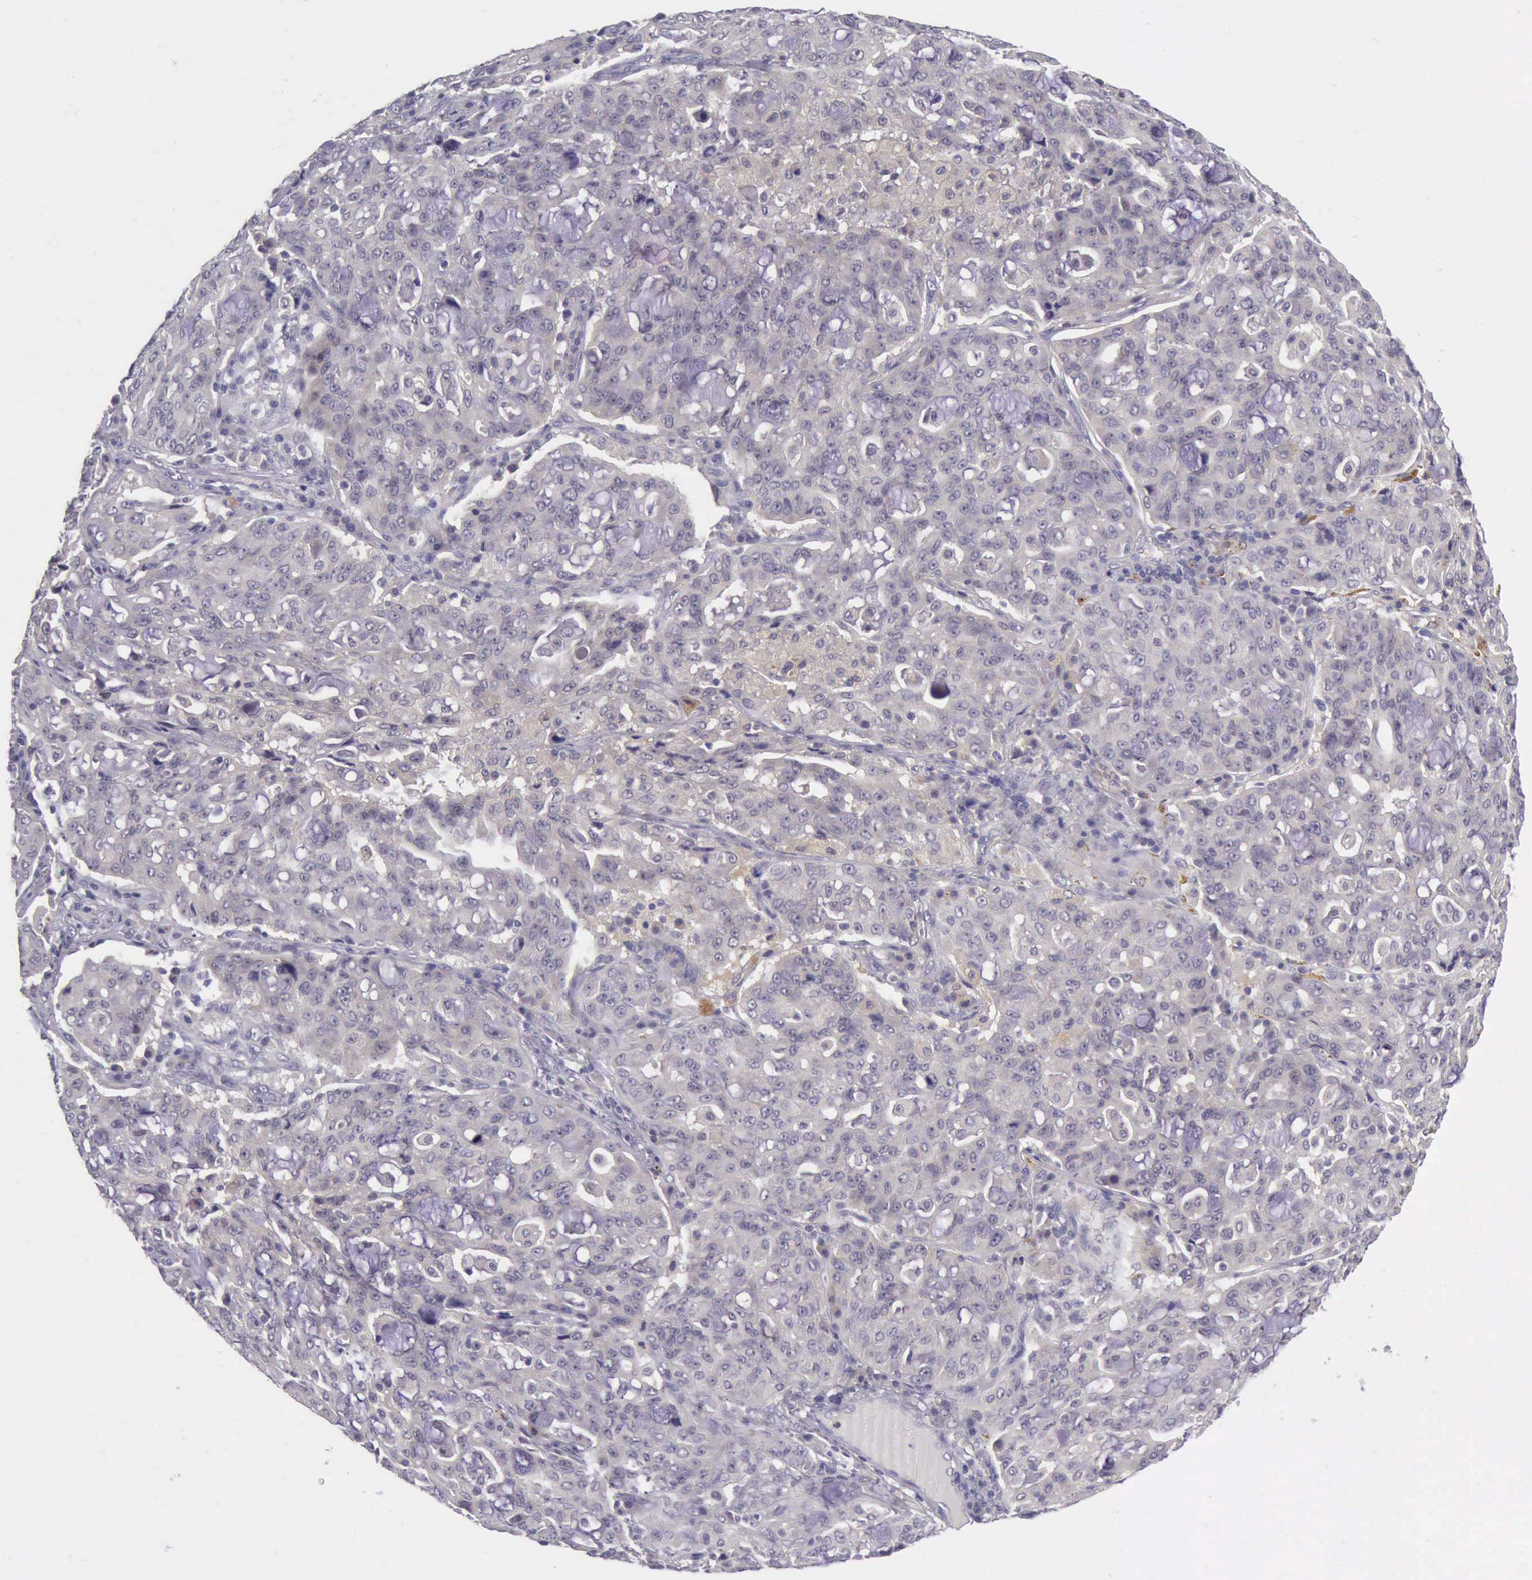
{"staining": {"intensity": "weak", "quantity": ">75%", "location": "cytoplasmic/membranous"}, "tissue": "lung cancer", "cell_type": "Tumor cells", "image_type": "cancer", "snomed": [{"axis": "morphology", "description": "Adenocarcinoma, NOS"}, {"axis": "topography", "description": "Lung"}], "caption": "A high-resolution image shows IHC staining of adenocarcinoma (lung), which displays weak cytoplasmic/membranous expression in approximately >75% of tumor cells.", "gene": "ARNT2", "patient": {"sex": "female", "age": 44}}